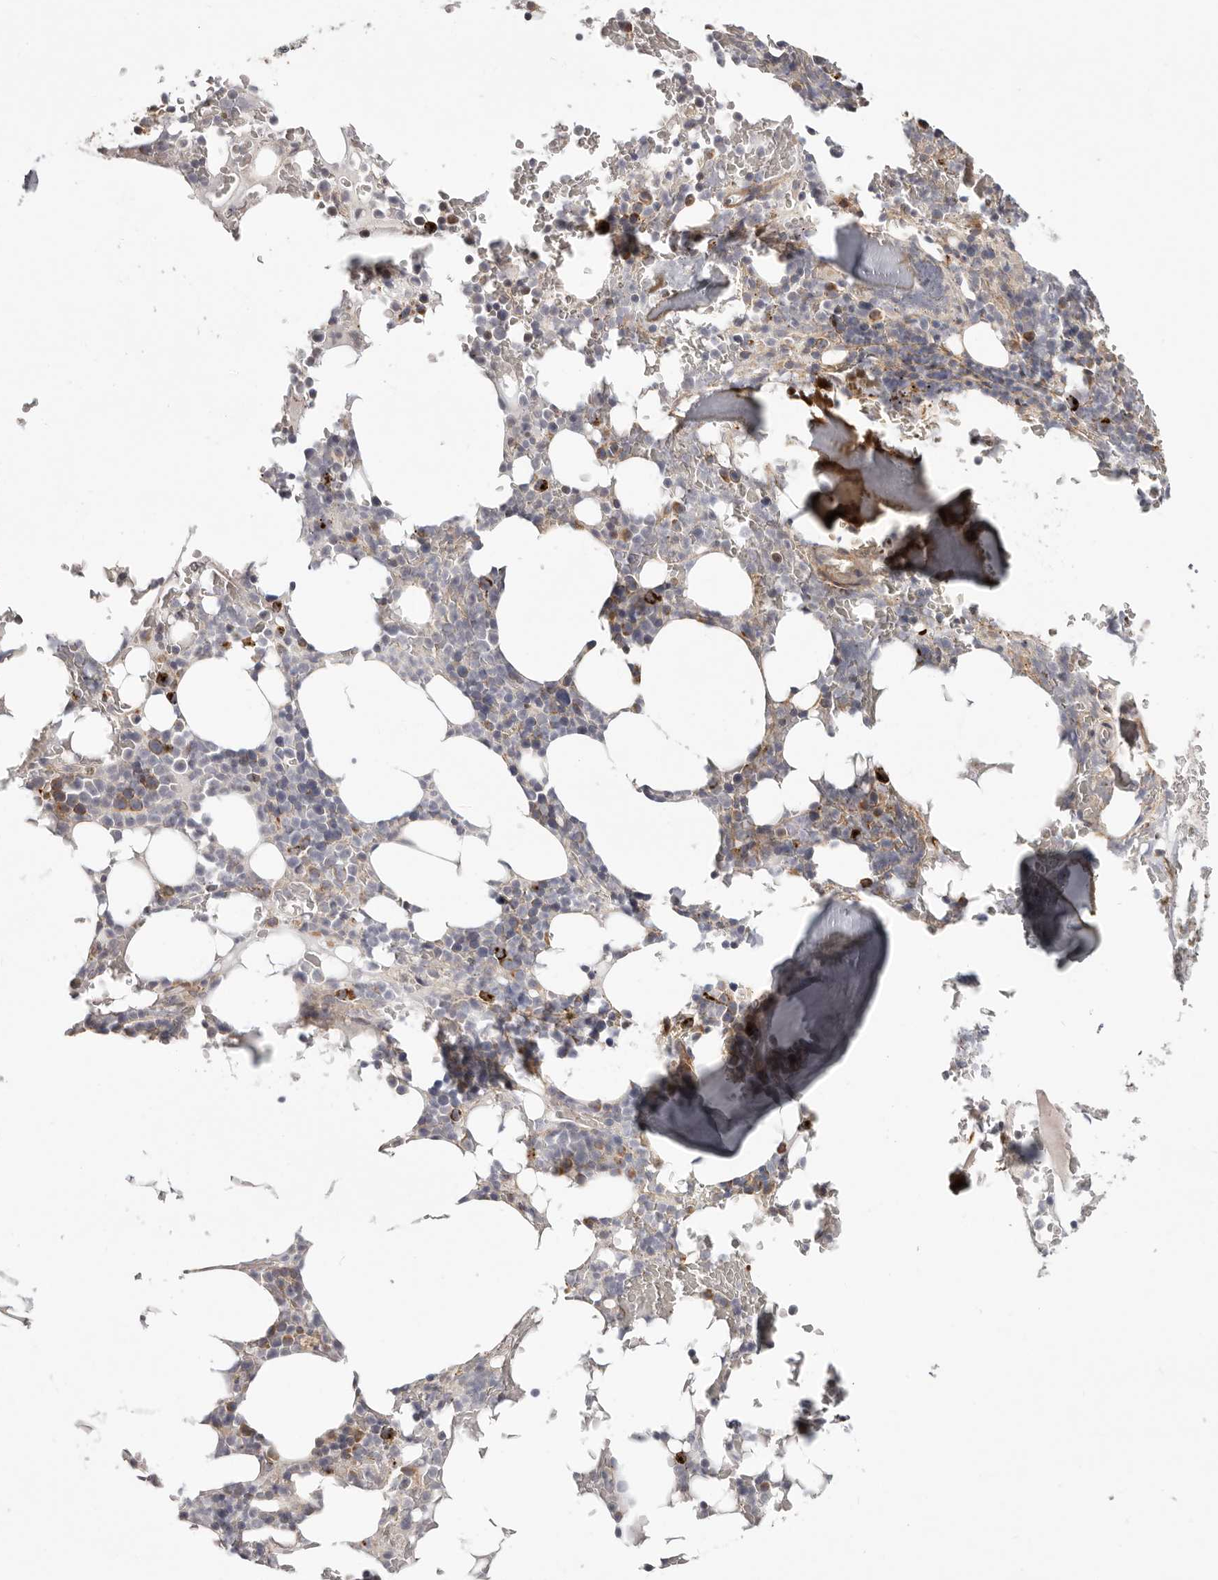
{"staining": {"intensity": "strong", "quantity": "<25%", "location": "cytoplasmic/membranous"}, "tissue": "bone marrow", "cell_type": "Hematopoietic cells", "image_type": "normal", "snomed": [{"axis": "morphology", "description": "Normal tissue, NOS"}, {"axis": "topography", "description": "Bone marrow"}], "caption": "Immunohistochemistry photomicrograph of benign bone marrow stained for a protein (brown), which displays medium levels of strong cytoplasmic/membranous positivity in about <25% of hematopoietic cells.", "gene": "MRPS10", "patient": {"sex": "male", "age": 58}}